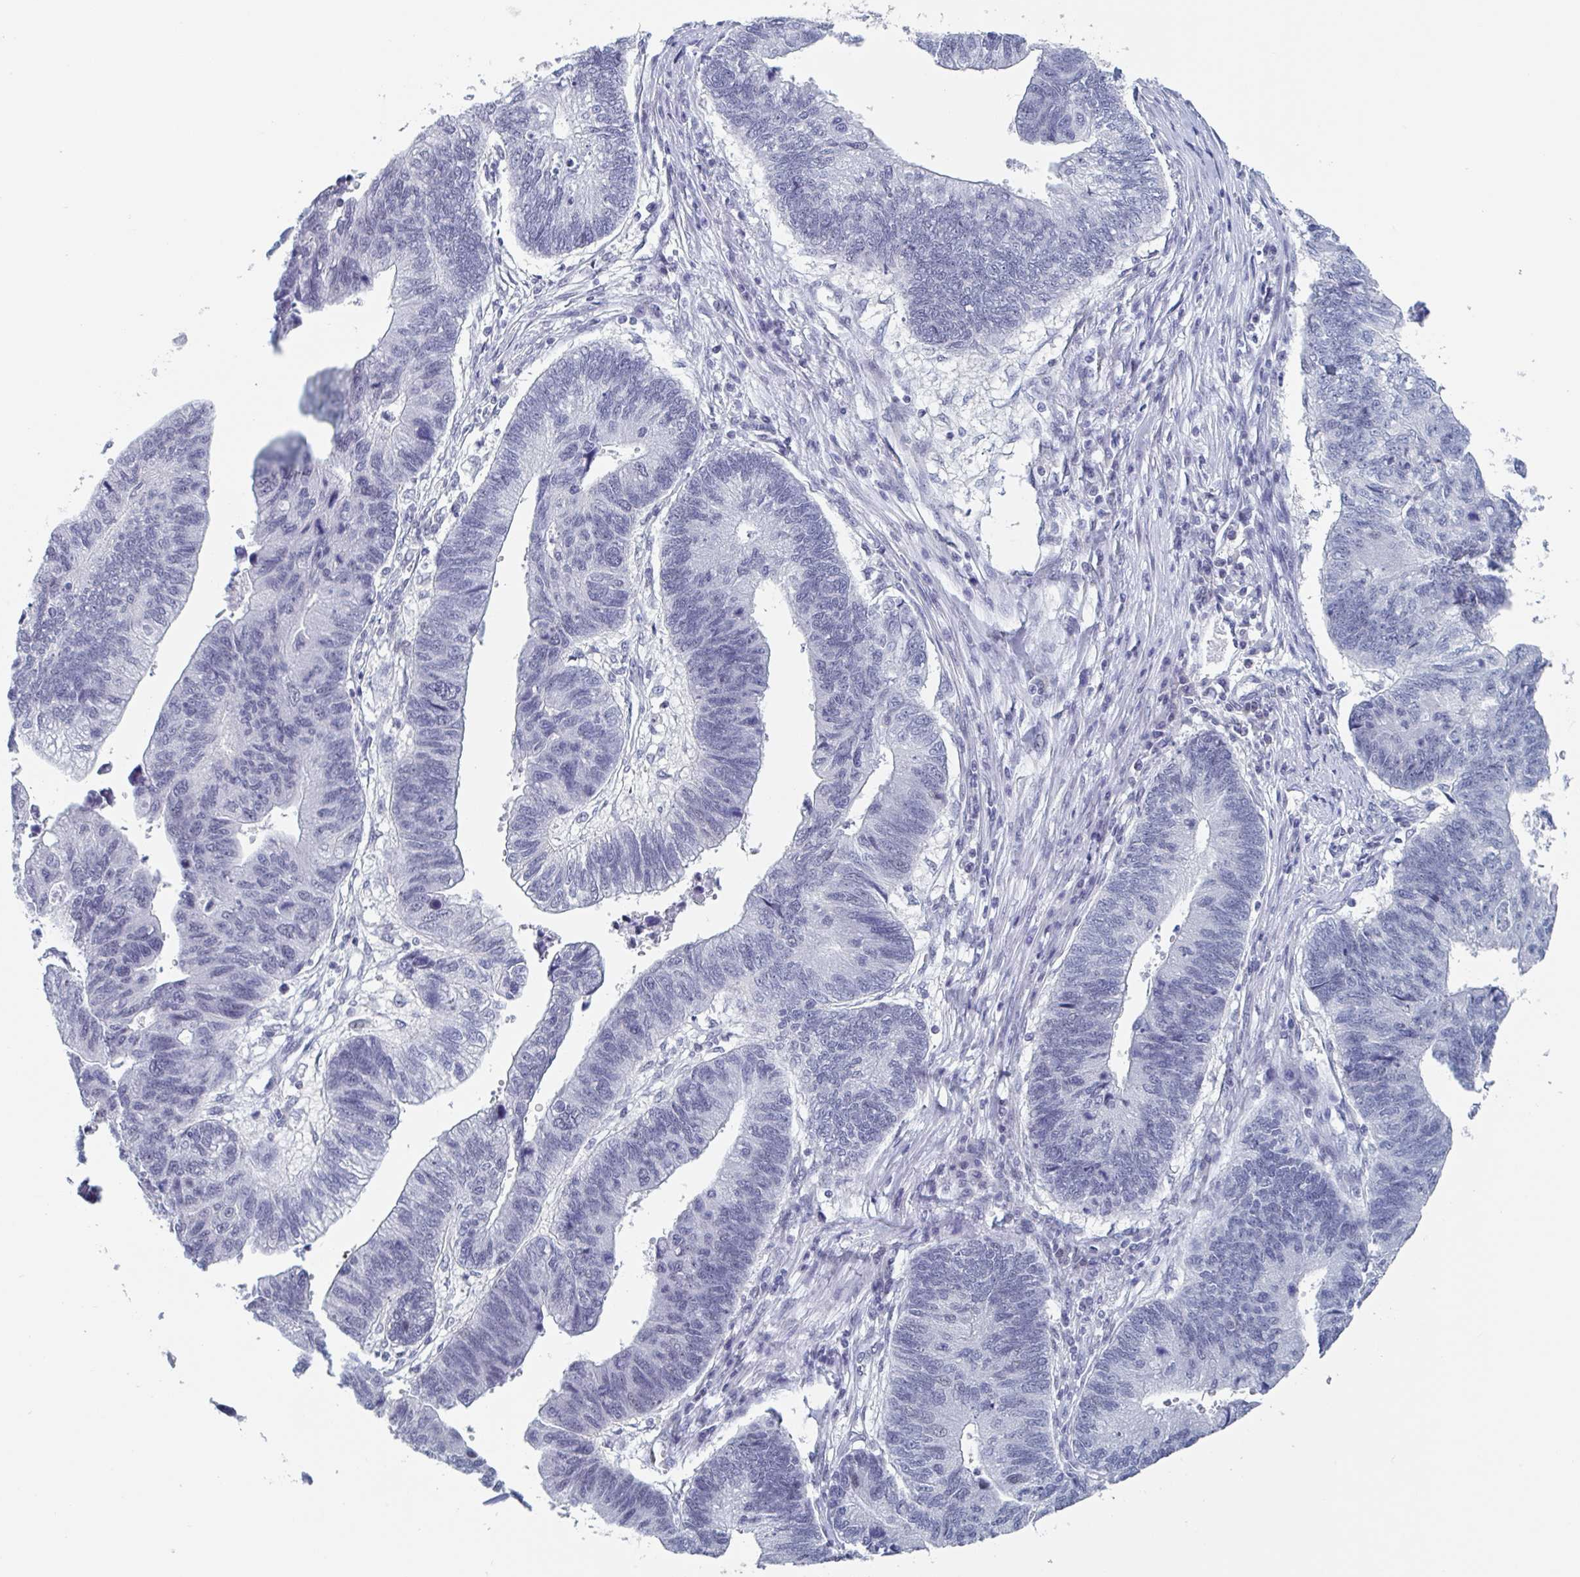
{"staining": {"intensity": "negative", "quantity": "none", "location": "none"}, "tissue": "stomach cancer", "cell_type": "Tumor cells", "image_type": "cancer", "snomed": [{"axis": "morphology", "description": "Adenocarcinoma, NOS"}, {"axis": "topography", "description": "Stomach"}], "caption": "DAB (3,3'-diaminobenzidine) immunohistochemical staining of human adenocarcinoma (stomach) demonstrates no significant expression in tumor cells.", "gene": "KDM4D", "patient": {"sex": "male", "age": 59}}